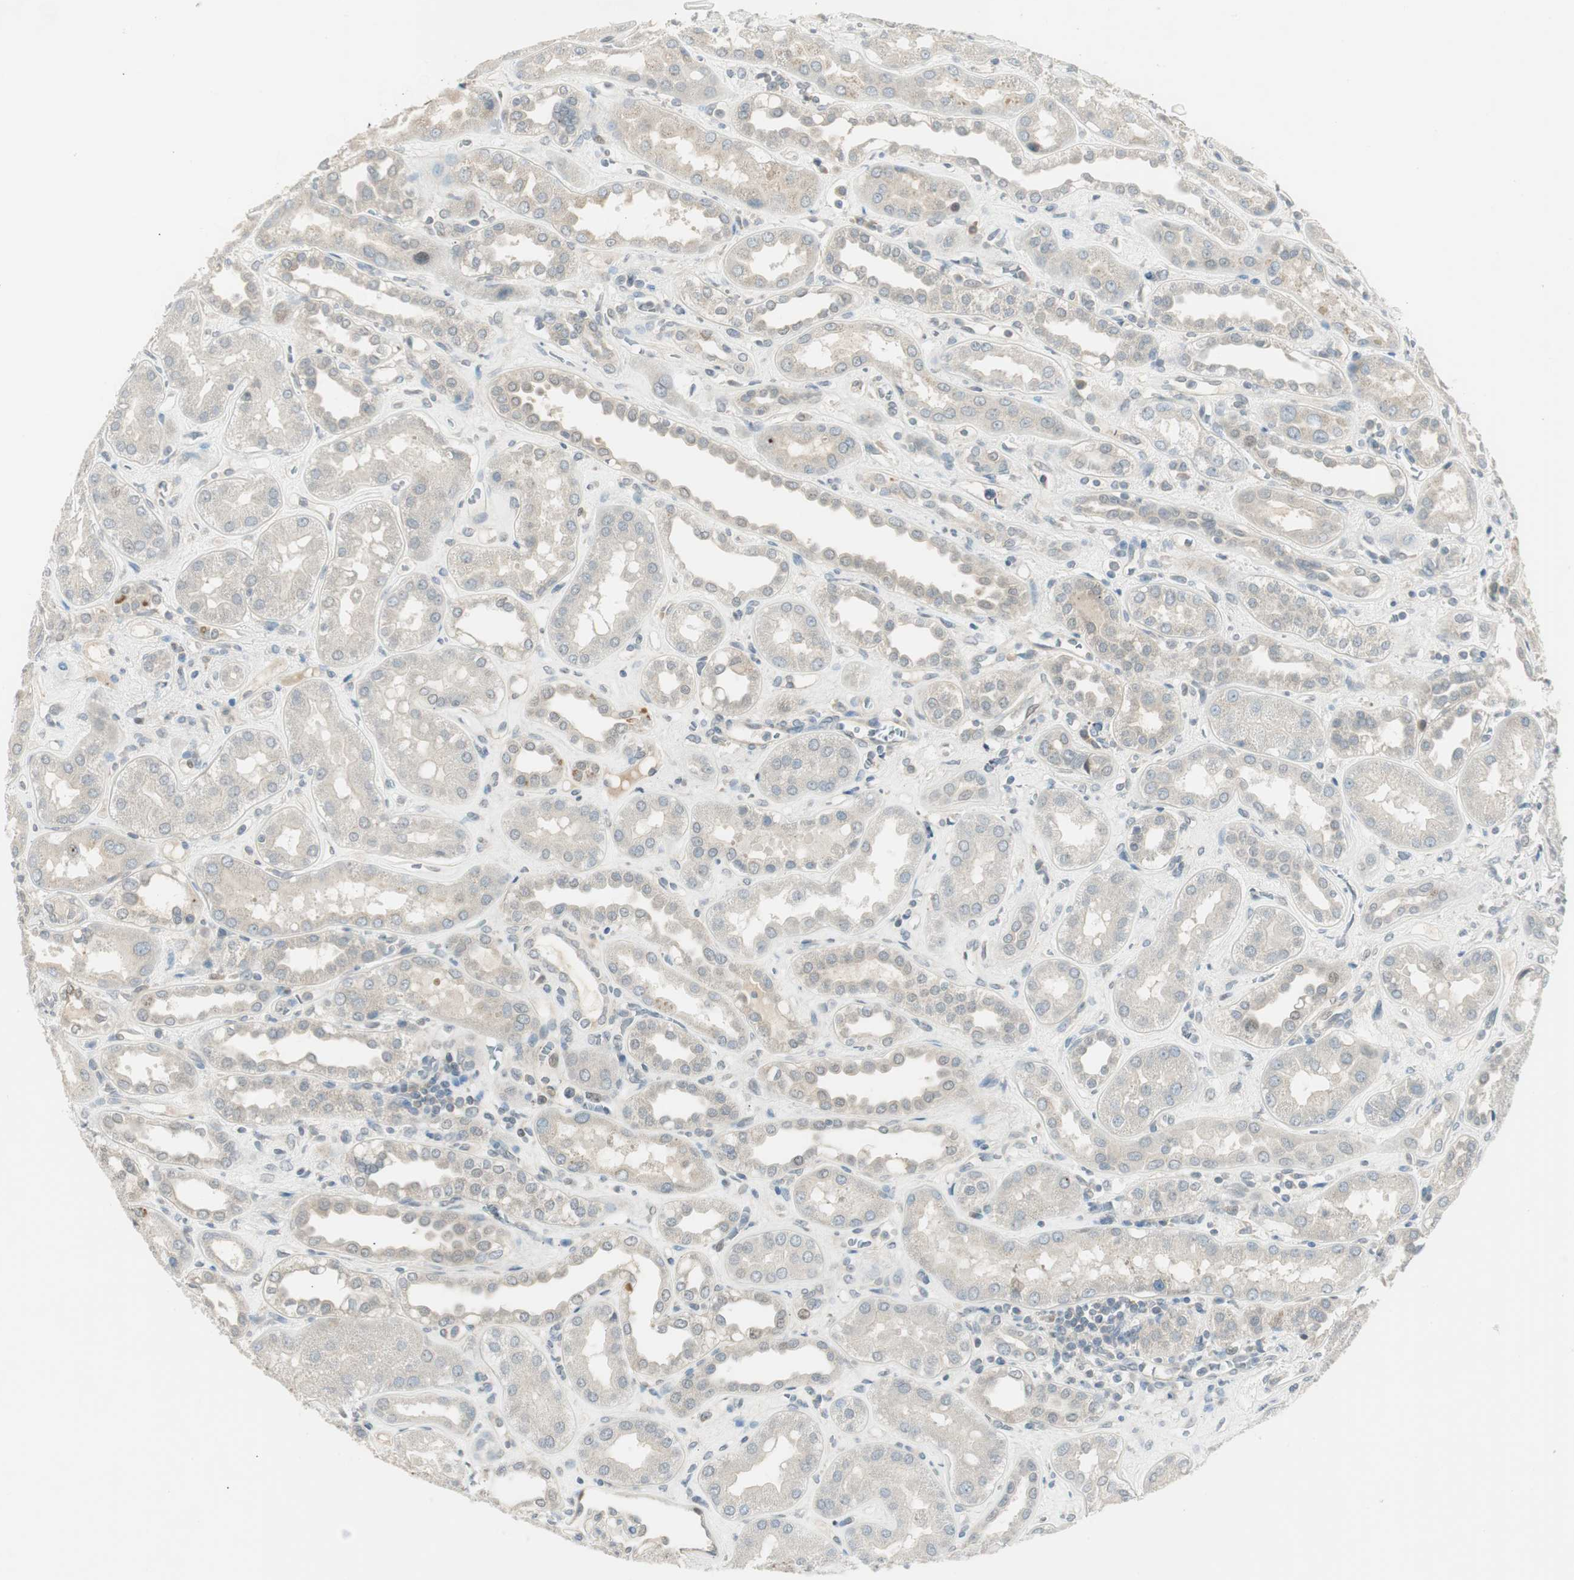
{"staining": {"intensity": "negative", "quantity": "none", "location": "none"}, "tissue": "kidney", "cell_type": "Cells in glomeruli", "image_type": "normal", "snomed": [{"axis": "morphology", "description": "Normal tissue, NOS"}, {"axis": "topography", "description": "Kidney"}], "caption": "IHC image of unremarkable kidney stained for a protein (brown), which displays no staining in cells in glomeruli. The staining was performed using DAB (3,3'-diaminobenzidine) to visualize the protein expression in brown, while the nuclei were stained in blue with hematoxylin (Magnification: 20x).", "gene": "PCDHB15", "patient": {"sex": "male", "age": 59}}